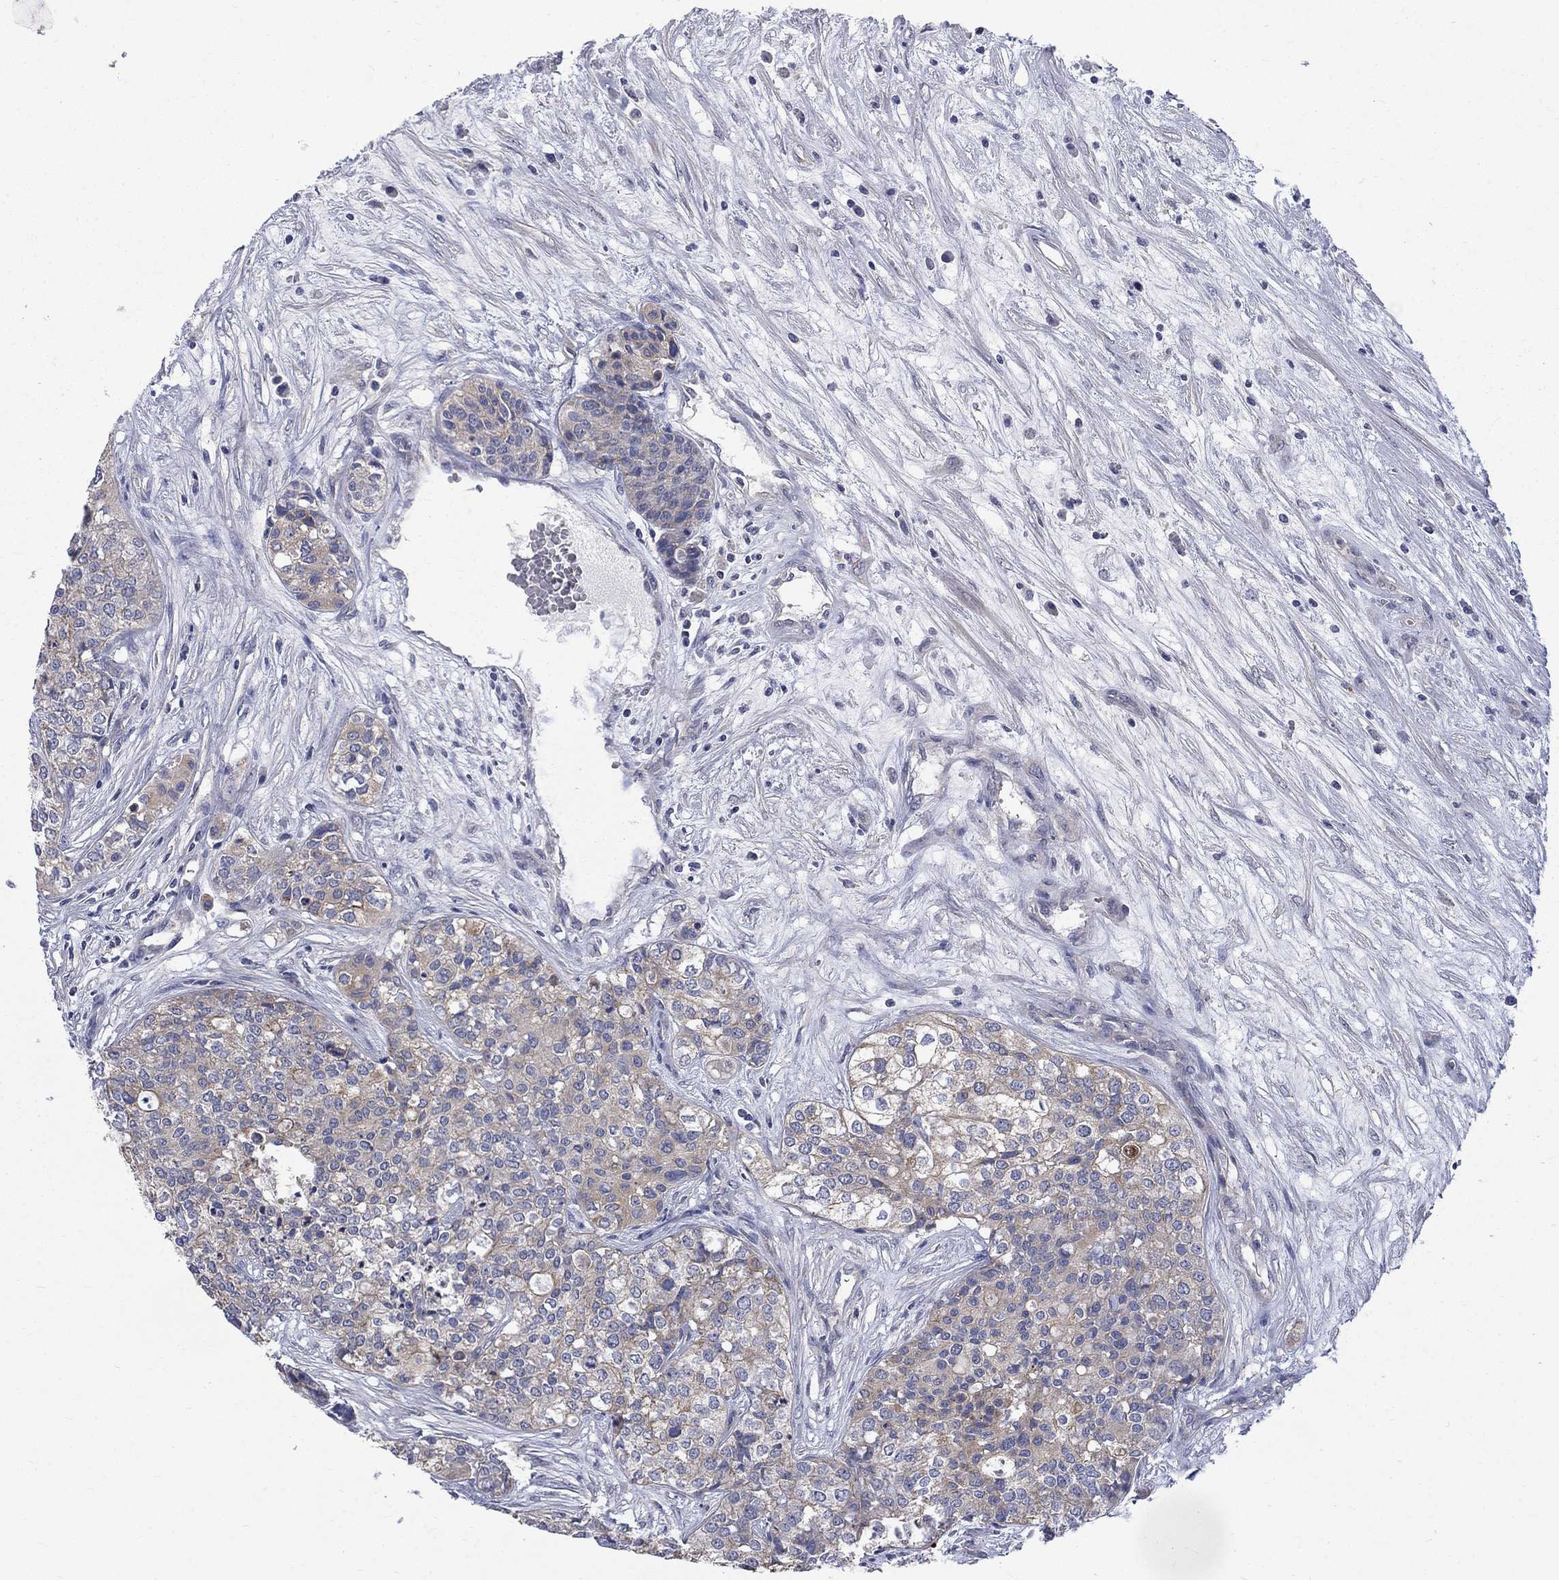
{"staining": {"intensity": "weak", "quantity": "25%-75%", "location": "cytoplasmic/membranous"}, "tissue": "carcinoid", "cell_type": "Tumor cells", "image_type": "cancer", "snomed": [{"axis": "morphology", "description": "Carcinoid, malignant, NOS"}, {"axis": "topography", "description": "Colon"}], "caption": "DAB (3,3'-diaminobenzidine) immunohistochemical staining of human malignant carcinoid exhibits weak cytoplasmic/membranous protein positivity in about 25%-75% of tumor cells.", "gene": "HSPA12A", "patient": {"sex": "male", "age": 81}}